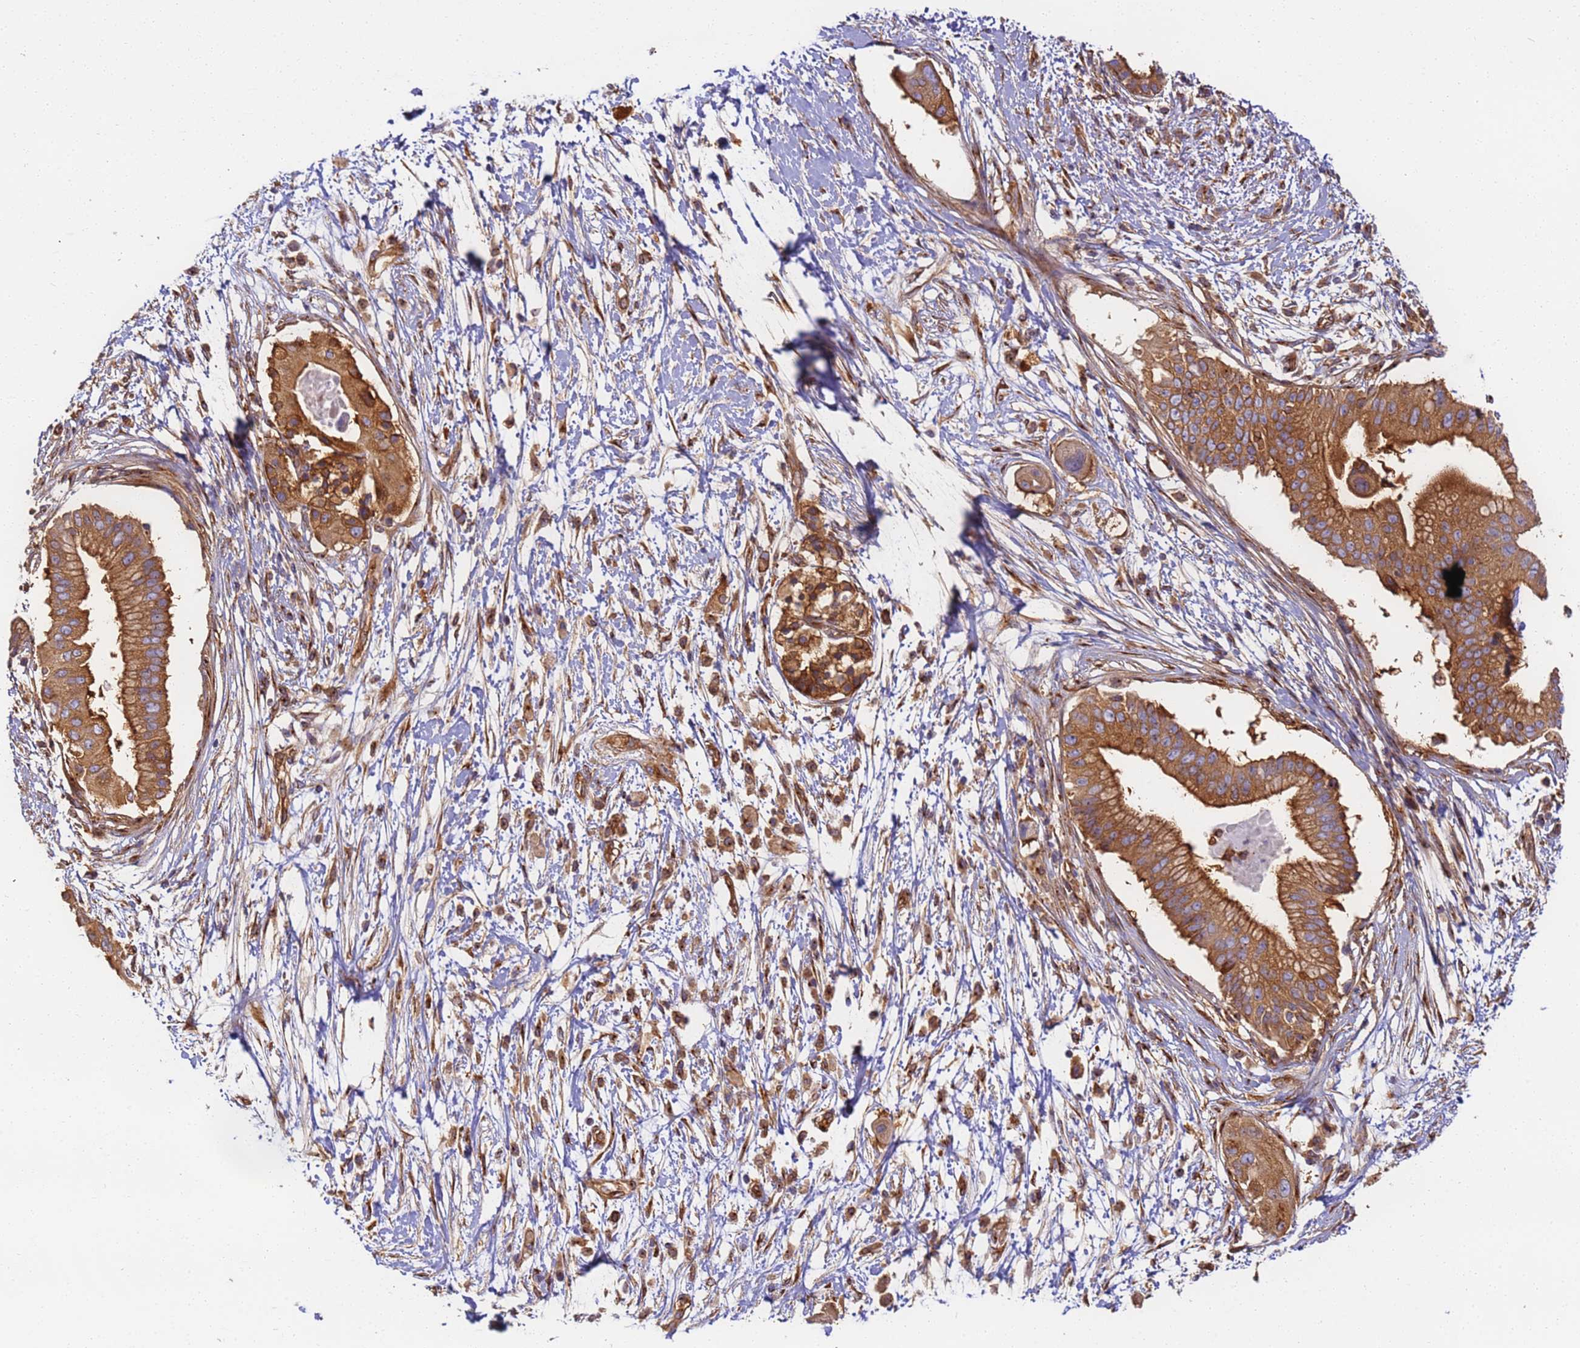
{"staining": {"intensity": "strong", "quantity": ">75%", "location": "cytoplasmic/membranous"}, "tissue": "pancreatic cancer", "cell_type": "Tumor cells", "image_type": "cancer", "snomed": [{"axis": "morphology", "description": "Adenocarcinoma, NOS"}, {"axis": "topography", "description": "Pancreas"}], "caption": "There is high levels of strong cytoplasmic/membranous staining in tumor cells of adenocarcinoma (pancreatic), as demonstrated by immunohistochemical staining (brown color).", "gene": "DYNC1I2", "patient": {"sex": "male", "age": 68}}